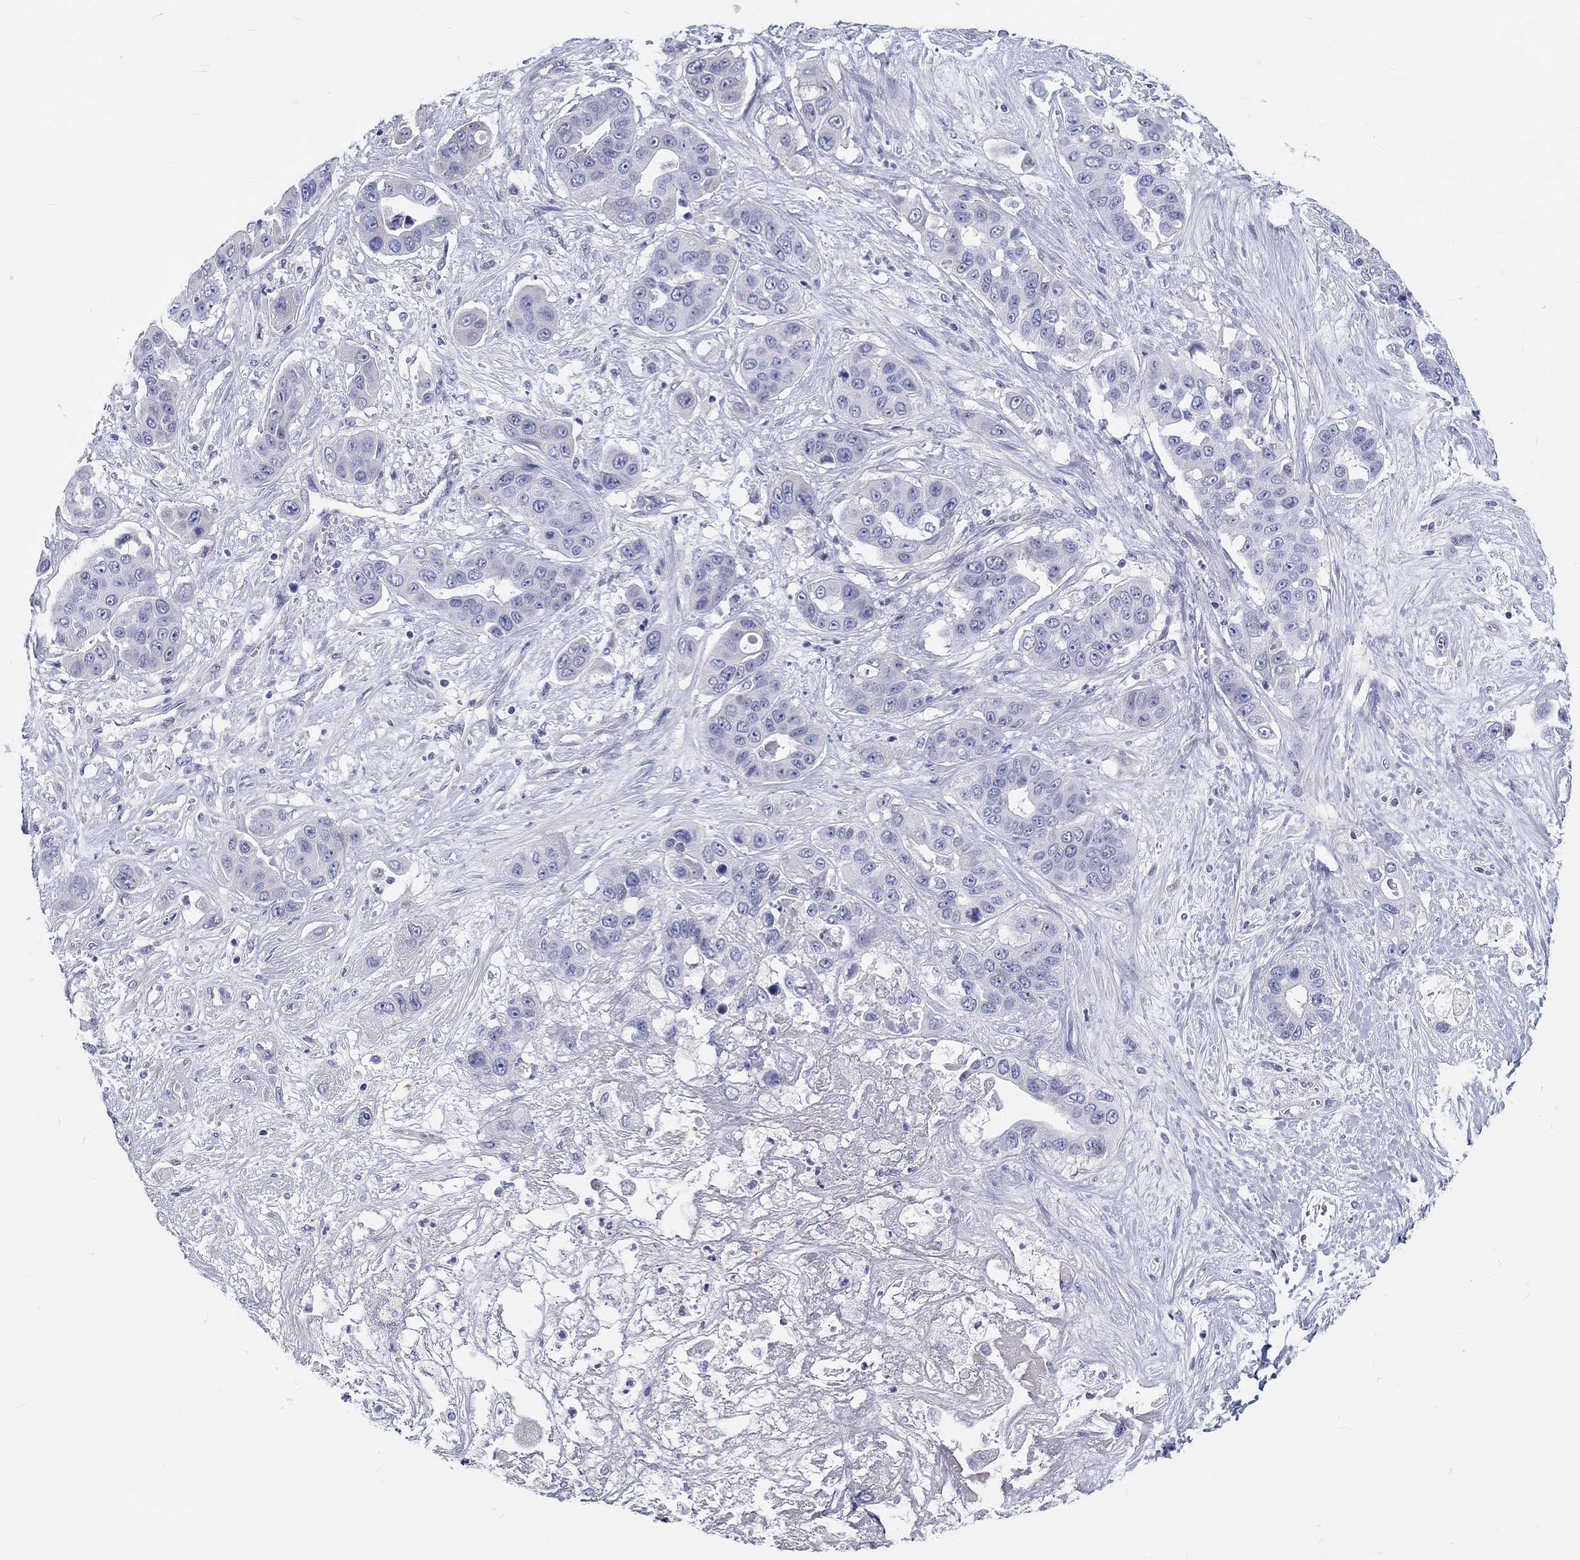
{"staining": {"intensity": "negative", "quantity": "none", "location": "none"}, "tissue": "liver cancer", "cell_type": "Tumor cells", "image_type": "cancer", "snomed": [{"axis": "morphology", "description": "Cholangiocarcinoma"}, {"axis": "topography", "description": "Liver"}], "caption": "Immunohistochemical staining of human liver cancer shows no significant staining in tumor cells.", "gene": "CDY2B", "patient": {"sex": "female", "age": 52}}